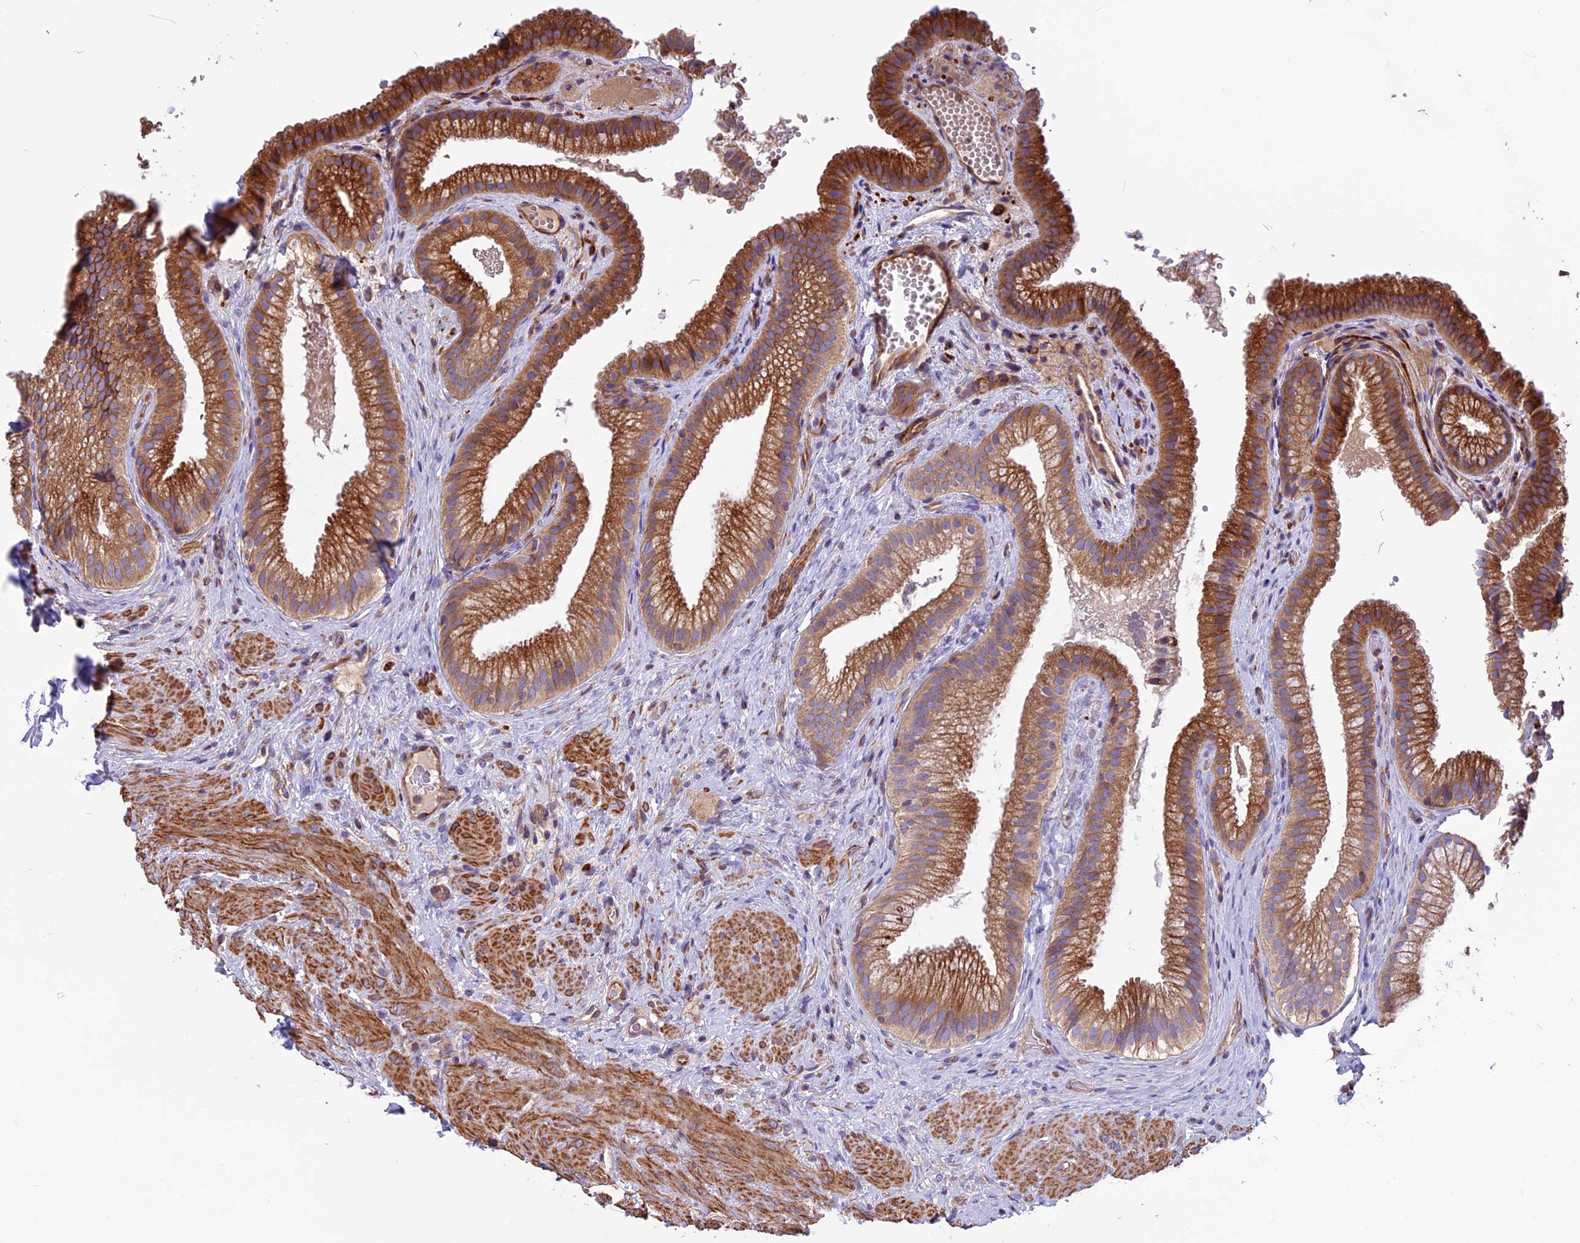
{"staining": {"intensity": "strong", "quantity": ">75%", "location": "cytoplasmic/membranous"}, "tissue": "gallbladder", "cell_type": "Glandular cells", "image_type": "normal", "snomed": [{"axis": "morphology", "description": "Normal tissue, NOS"}, {"axis": "morphology", "description": "Inflammation, NOS"}, {"axis": "topography", "description": "Gallbladder"}], "caption": "Glandular cells display high levels of strong cytoplasmic/membranous positivity in approximately >75% of cells in benign human gallbladder.", "gene": "ANO3", "patient": {"sex": "male", "age": 51}}